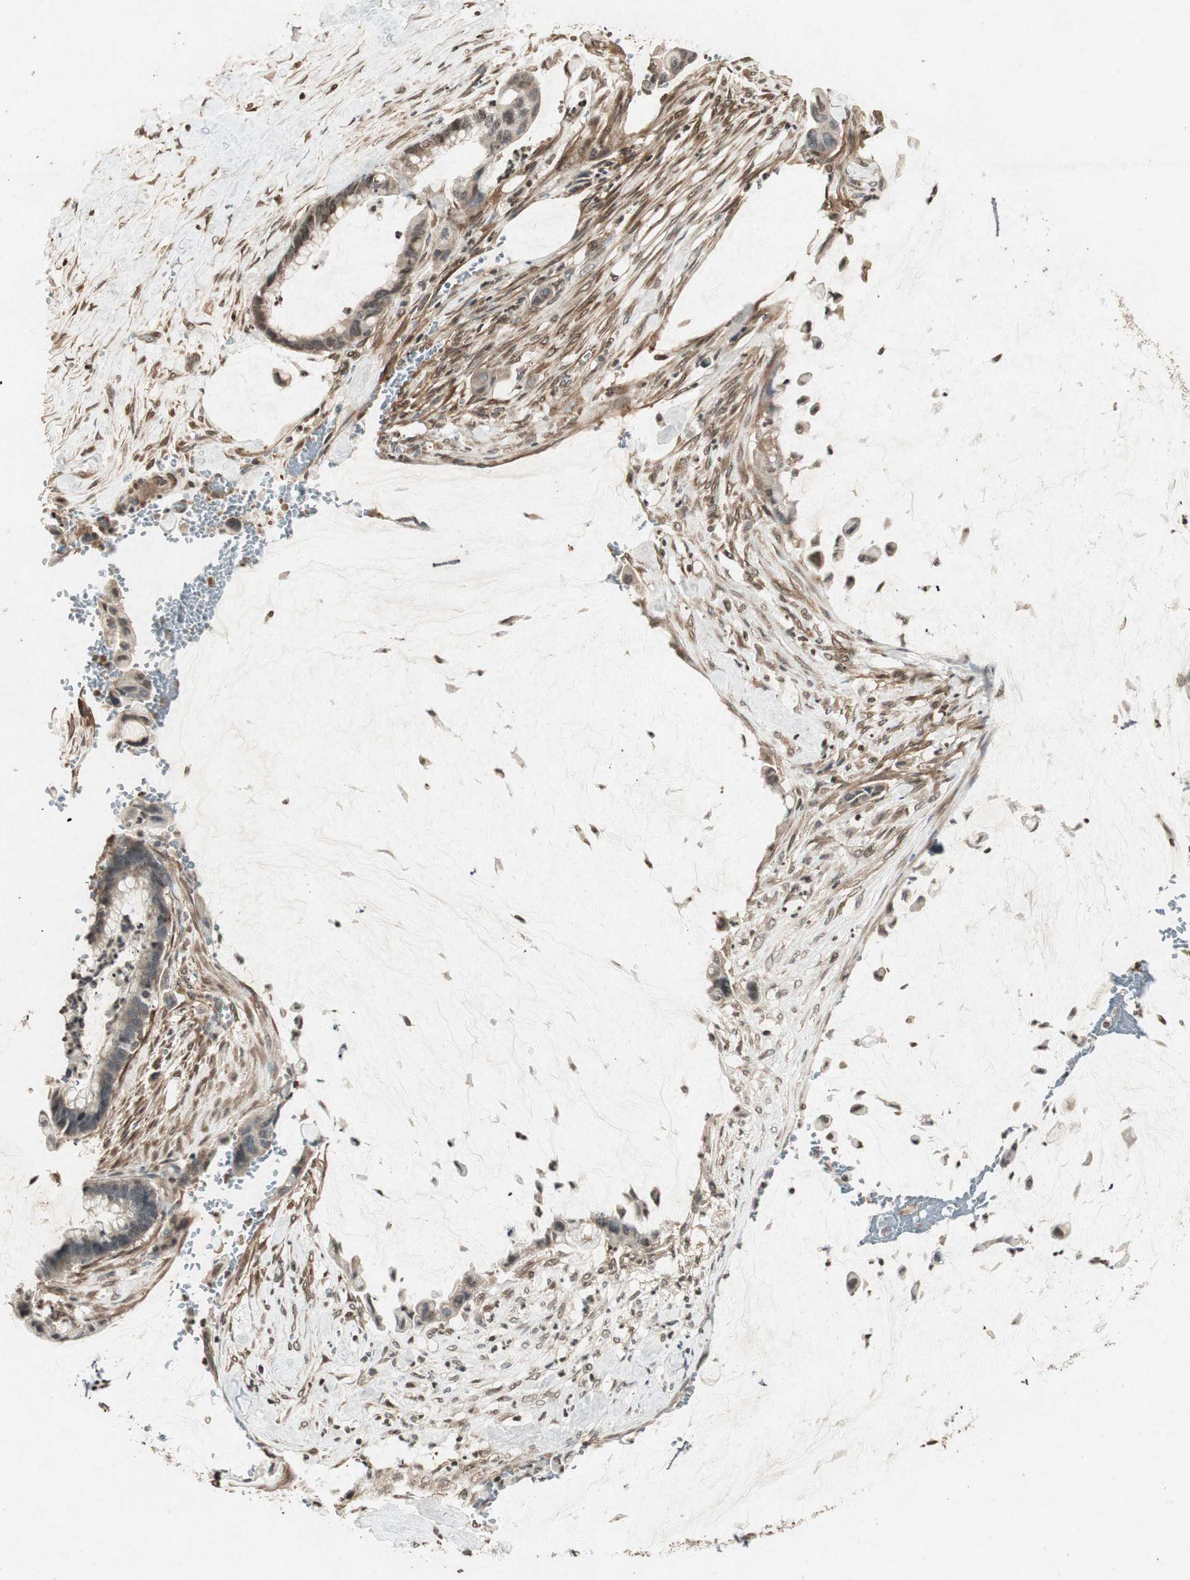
{"staining": {"intensity": "weak", "quantity": ">75%", "location": "cytoplasmic/membranous"}, "tissue": "pancreatic cancer", "cell_type": "Tumor cells", "image_type": "cancer", "snomed": [{"axis": "morphology", "description": "Adenocarcinoma, NOS"}, {"axis": "topography", "description": "Pancreas"}], "caption": "This is a histology image of immunohistochemistry (IHC) staining of pancreatic cancer, which shows weak expression in the cytoplasmic/membranous of tumor cells.", "gene": "PRKG1", "patient": {"sex": "male", "age": 41}}